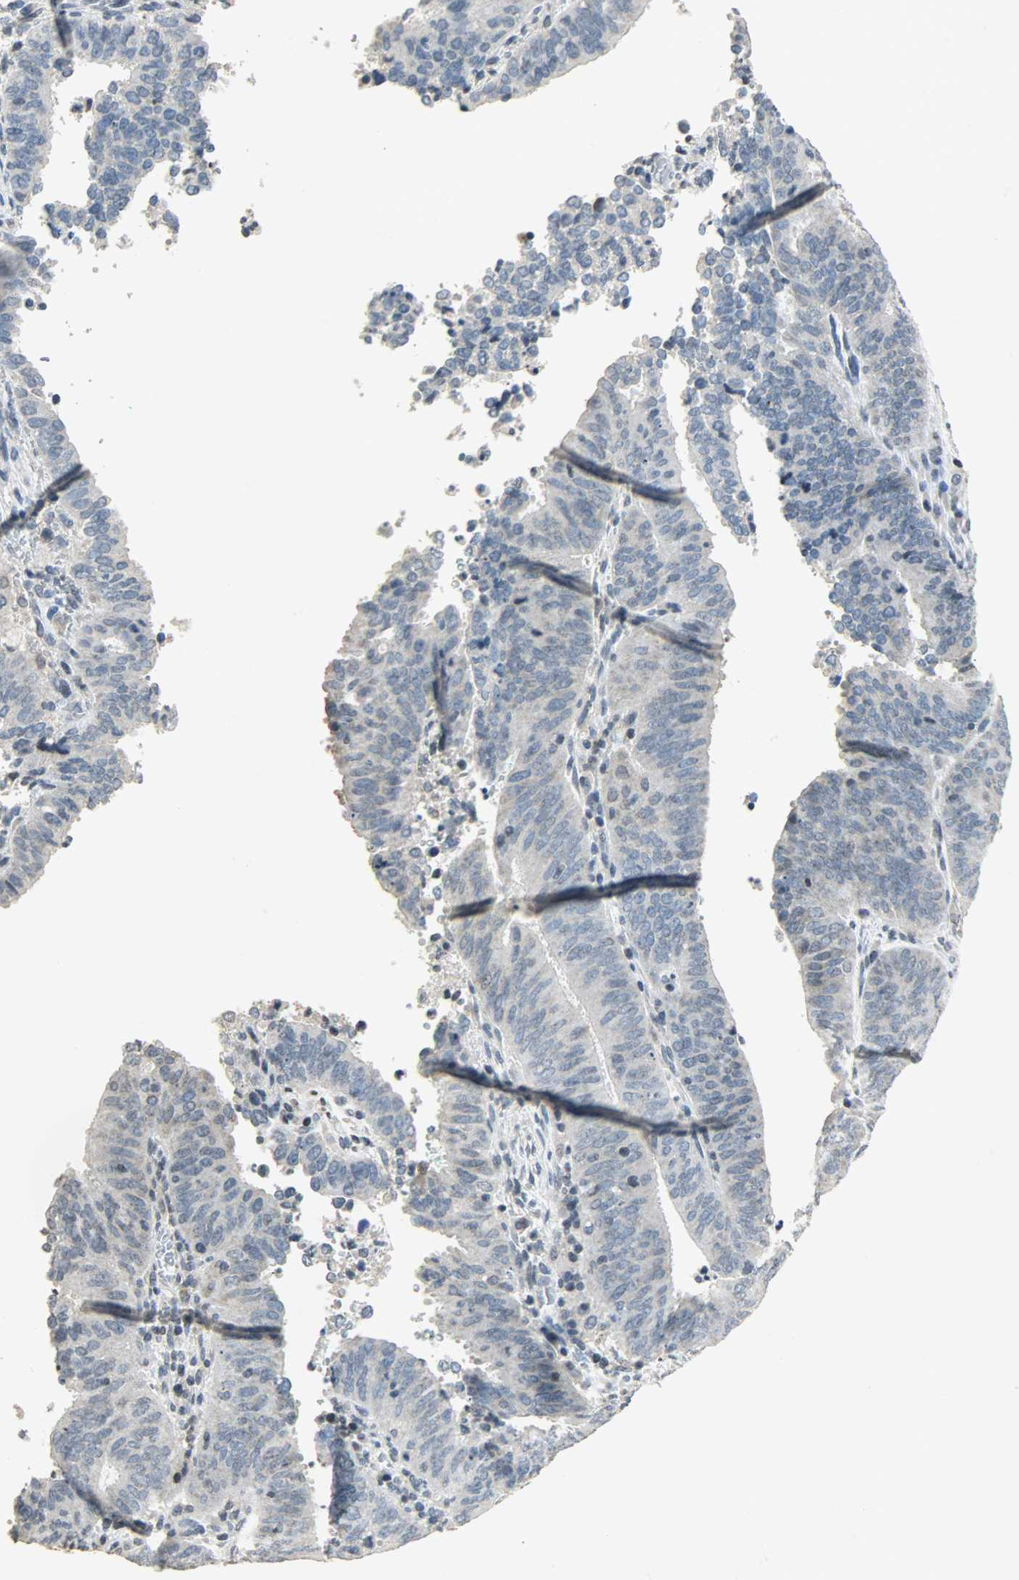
{"staining": {"intensity": "negative", "quantity": "none", "location": "none"}, "tissue": "cervical cancer", "cell_type": "Tumor cells", "image_type": "cancer", "snomed": [{"axis": "morphology", "description": "Adenocarcinoma, NOS"}, {"axis": "topography", "description": "Cervix"}], "caption": "Tumor cells are negative for protein expression in human adenocarcinoma (cervical).", "gene": "DNAJB6", "patient": {"sex": "female", "age": 44}}